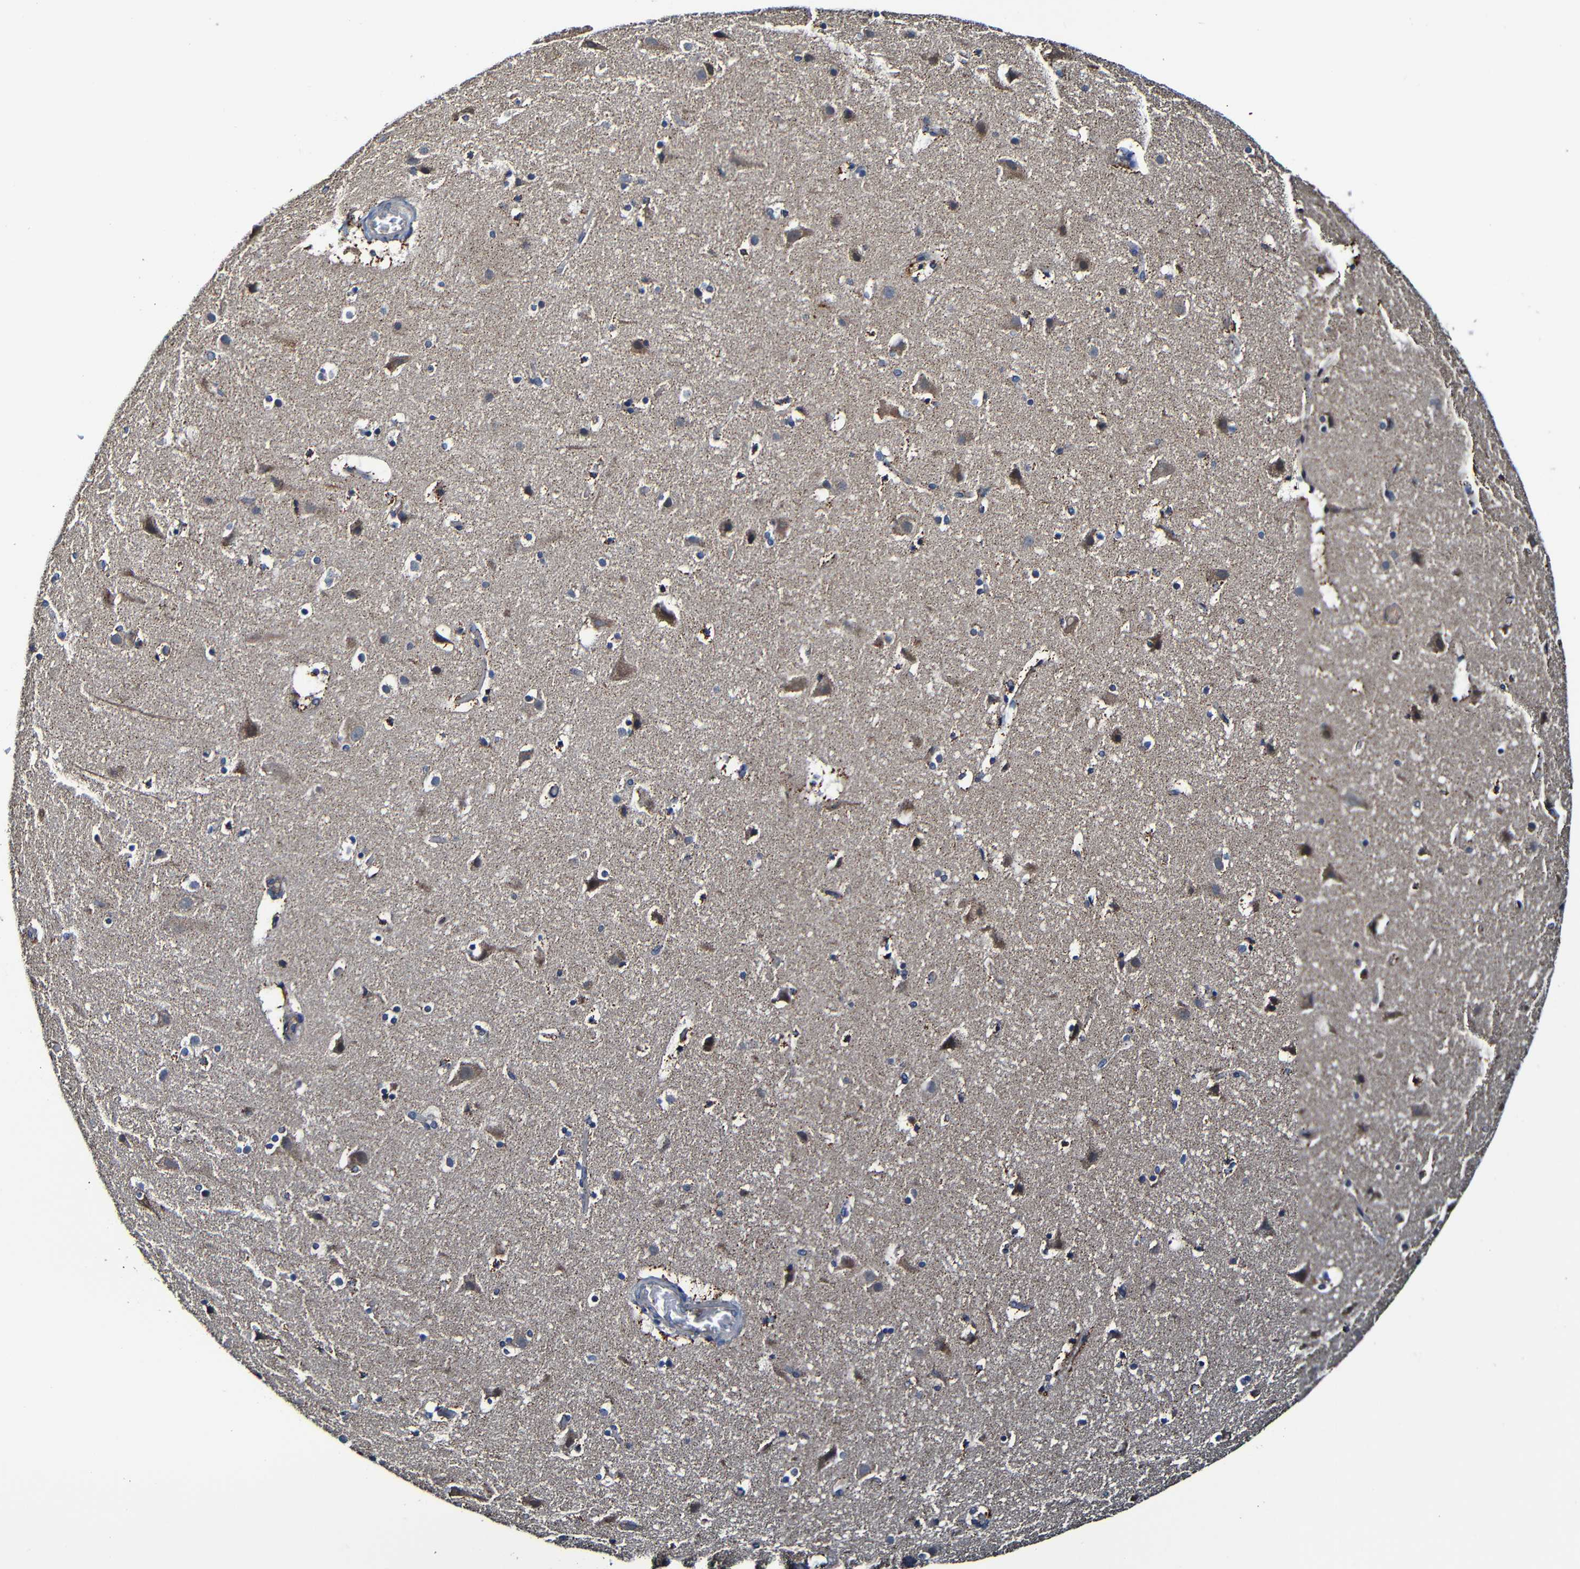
{"staining": {"intensity": "weak", "quantity": "25%-75%", "location": "cytoplasmic/membranous"}, "tissue": "cerebral cortex", "cell_type": "Endothelial cells", "image_type": "normal", "snomed": [{"axis": "morphology", "description": "Normal tissue, NOS"}, {"axis": "topography", "description": "Cerebral cortex"}], "caption": "A micrograph of human cerebral cortex stained for a protein displays weak cytoplasmic/membranous brown staining in endothelial cells. Using DAB (brown) and hematoxylin (blue) stains, captured at high magnification using brightfield microscopy.", "gene": "ADAM15", "patient": {"sex": "male", "age": 45}}